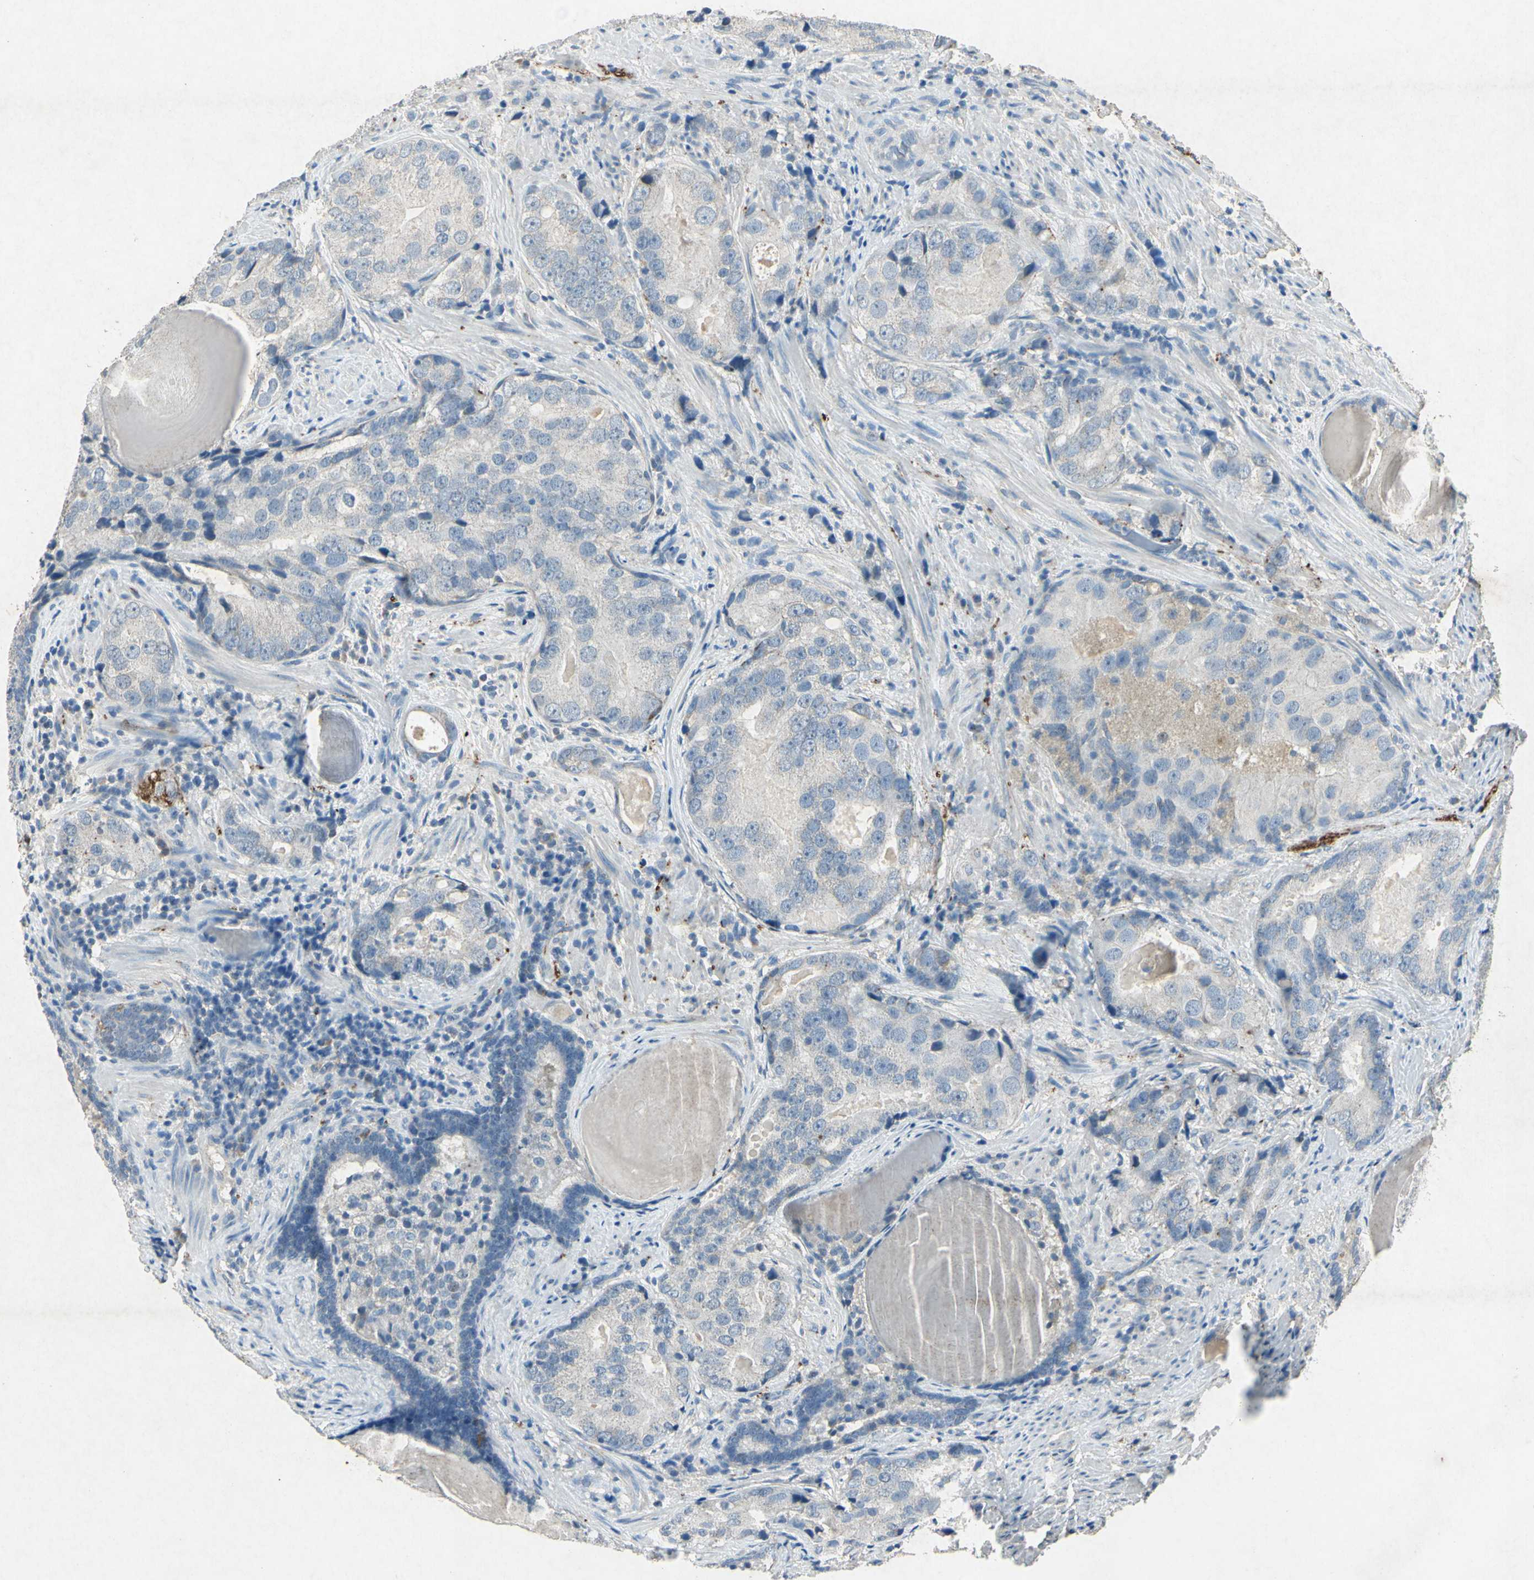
{"staining": {"intensity": "negative", "quantity": "none", "location": "none"}, "tissue": "prostate cancer", "cell_type": "Tumor cells", "image_type": "cancer", "snomed": [{"axis": "morphology", "description": "Adenocarcinoma, High grade"}, {"axis": "topography", "description": "Prostate"}], "caption": "There is no significant expression in tumor cells of adenocarcinoma (high-grade) (prostate).", "gene": "SNAP91", "patient": {"sex": "male", "age": 66}}